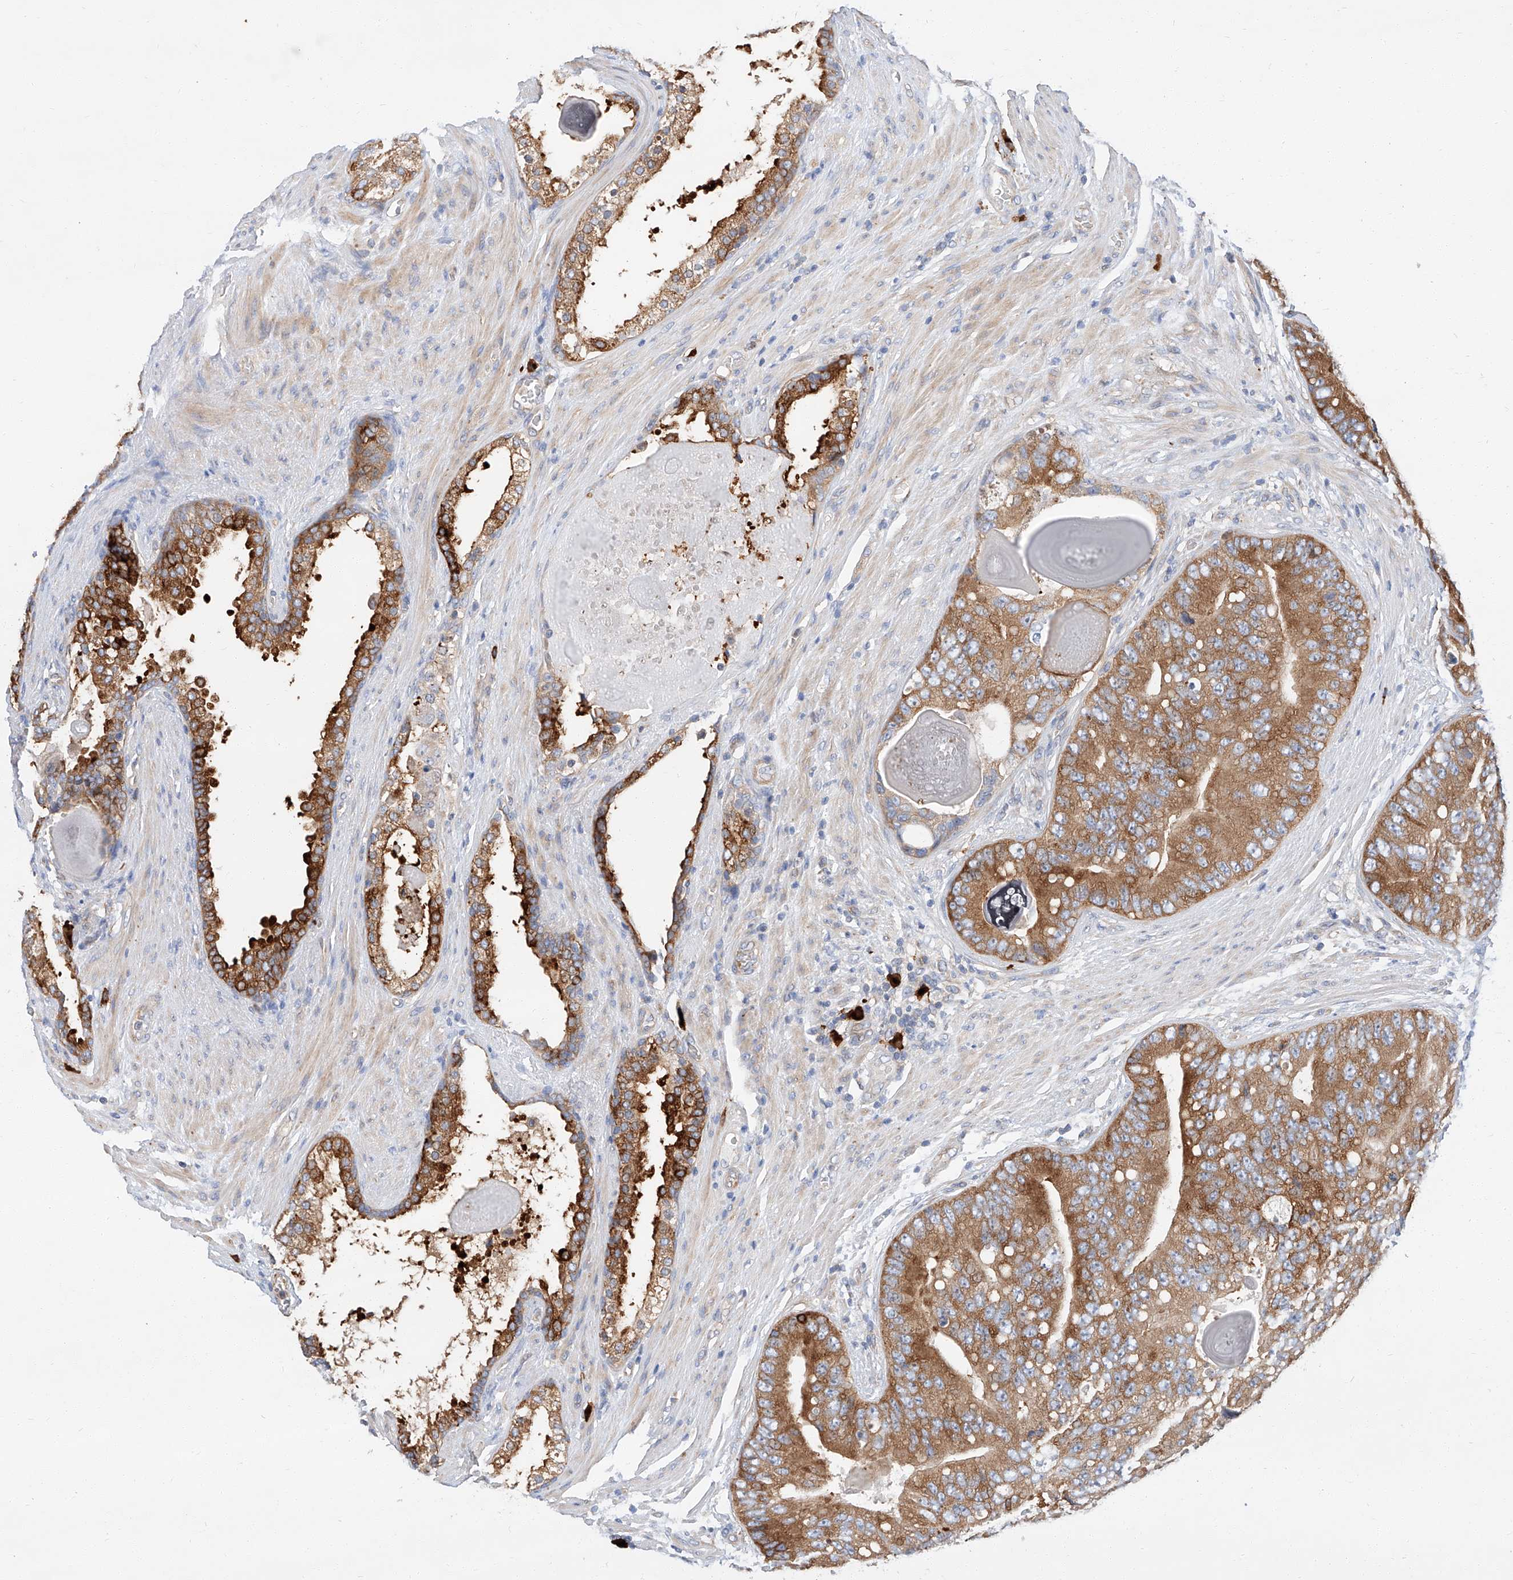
{"staining": {"intensity": "strong", "quantity": ">75%", "location": "cytoplasmic/membranous"}, "tissue": "prostate cancer", "cell_type": "Tumor cells", "image_type": "cancer", "snomed": [{"axis": "morphology", "description": "Adenocarcinoma, High grade"}, {"axis": "topography", "description": "Prostate"}], "caption": "Immunohistochemistry (IHC) staining of adenocarcinoma (high-grade) (prostate), which displays high levels of strong cytoplasmic/membranous staining in approximately >75% of tumor cells indicating strong cytoplasmic/membranous protein staining. The staining was performed using DAB (brown) for protein detection and nuclei were counterstained in hematoxylin (blue).", "gene": "GLMN", "patient": {"sex": "male", "age": 70}}